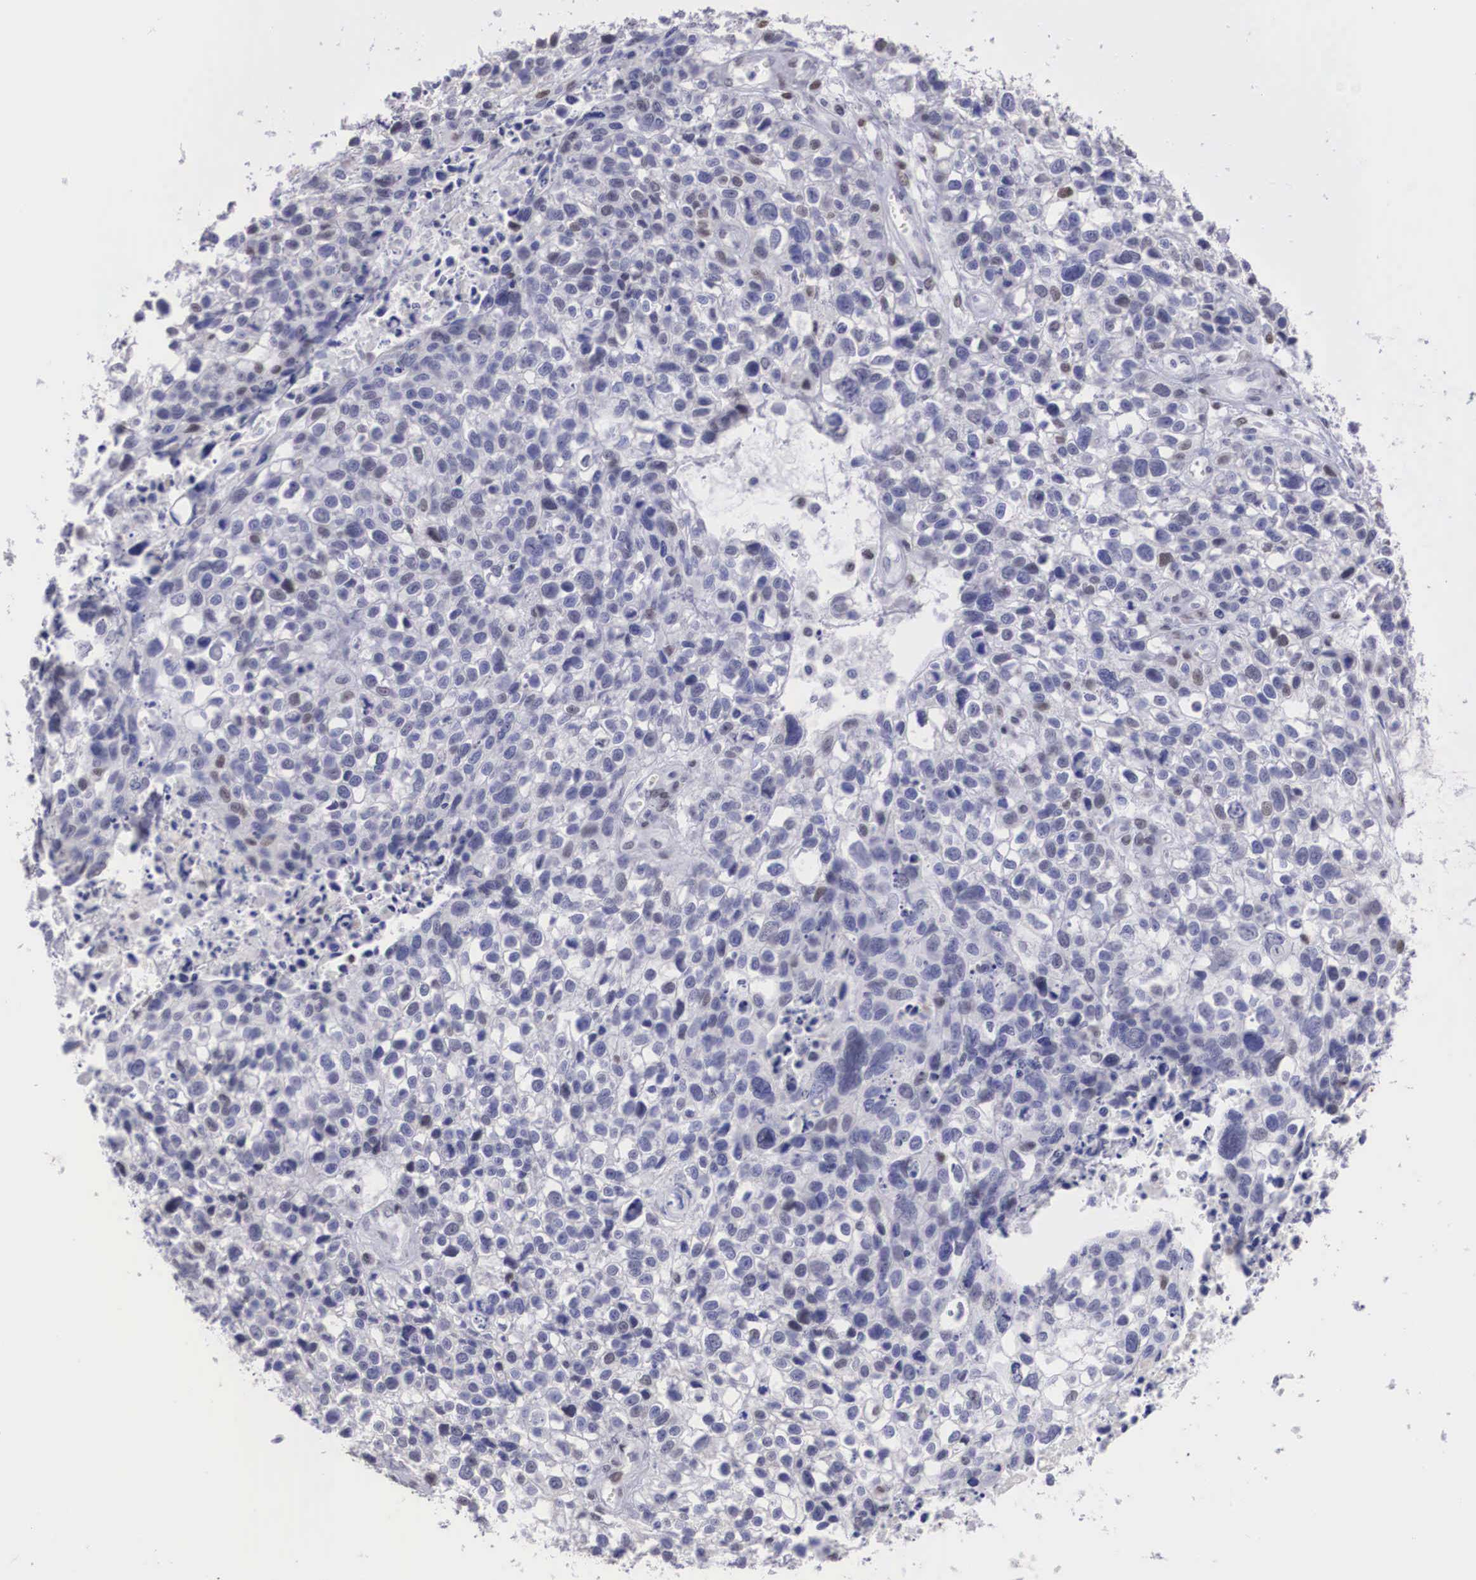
{"staining": {"intensity": "negative", "quantity": "none", "location": "none"}, "tissue": "lung cancer", "cell_type": "Tumor cells", "image_type": "cancer", "snomed": [{"axis": "morphology", "description": "Squamous cell carcinoma, NOS"}, {"axis": "topography", "description": "Lymph node"}, {"axis": "topography", "description": "Lung"}], "caption": "This is an IHC histopathology image of lung cancer. There is no positivity in tumor cells.", "gene": "HMGN5", "patient": {"sex": "male", "age": 74}}